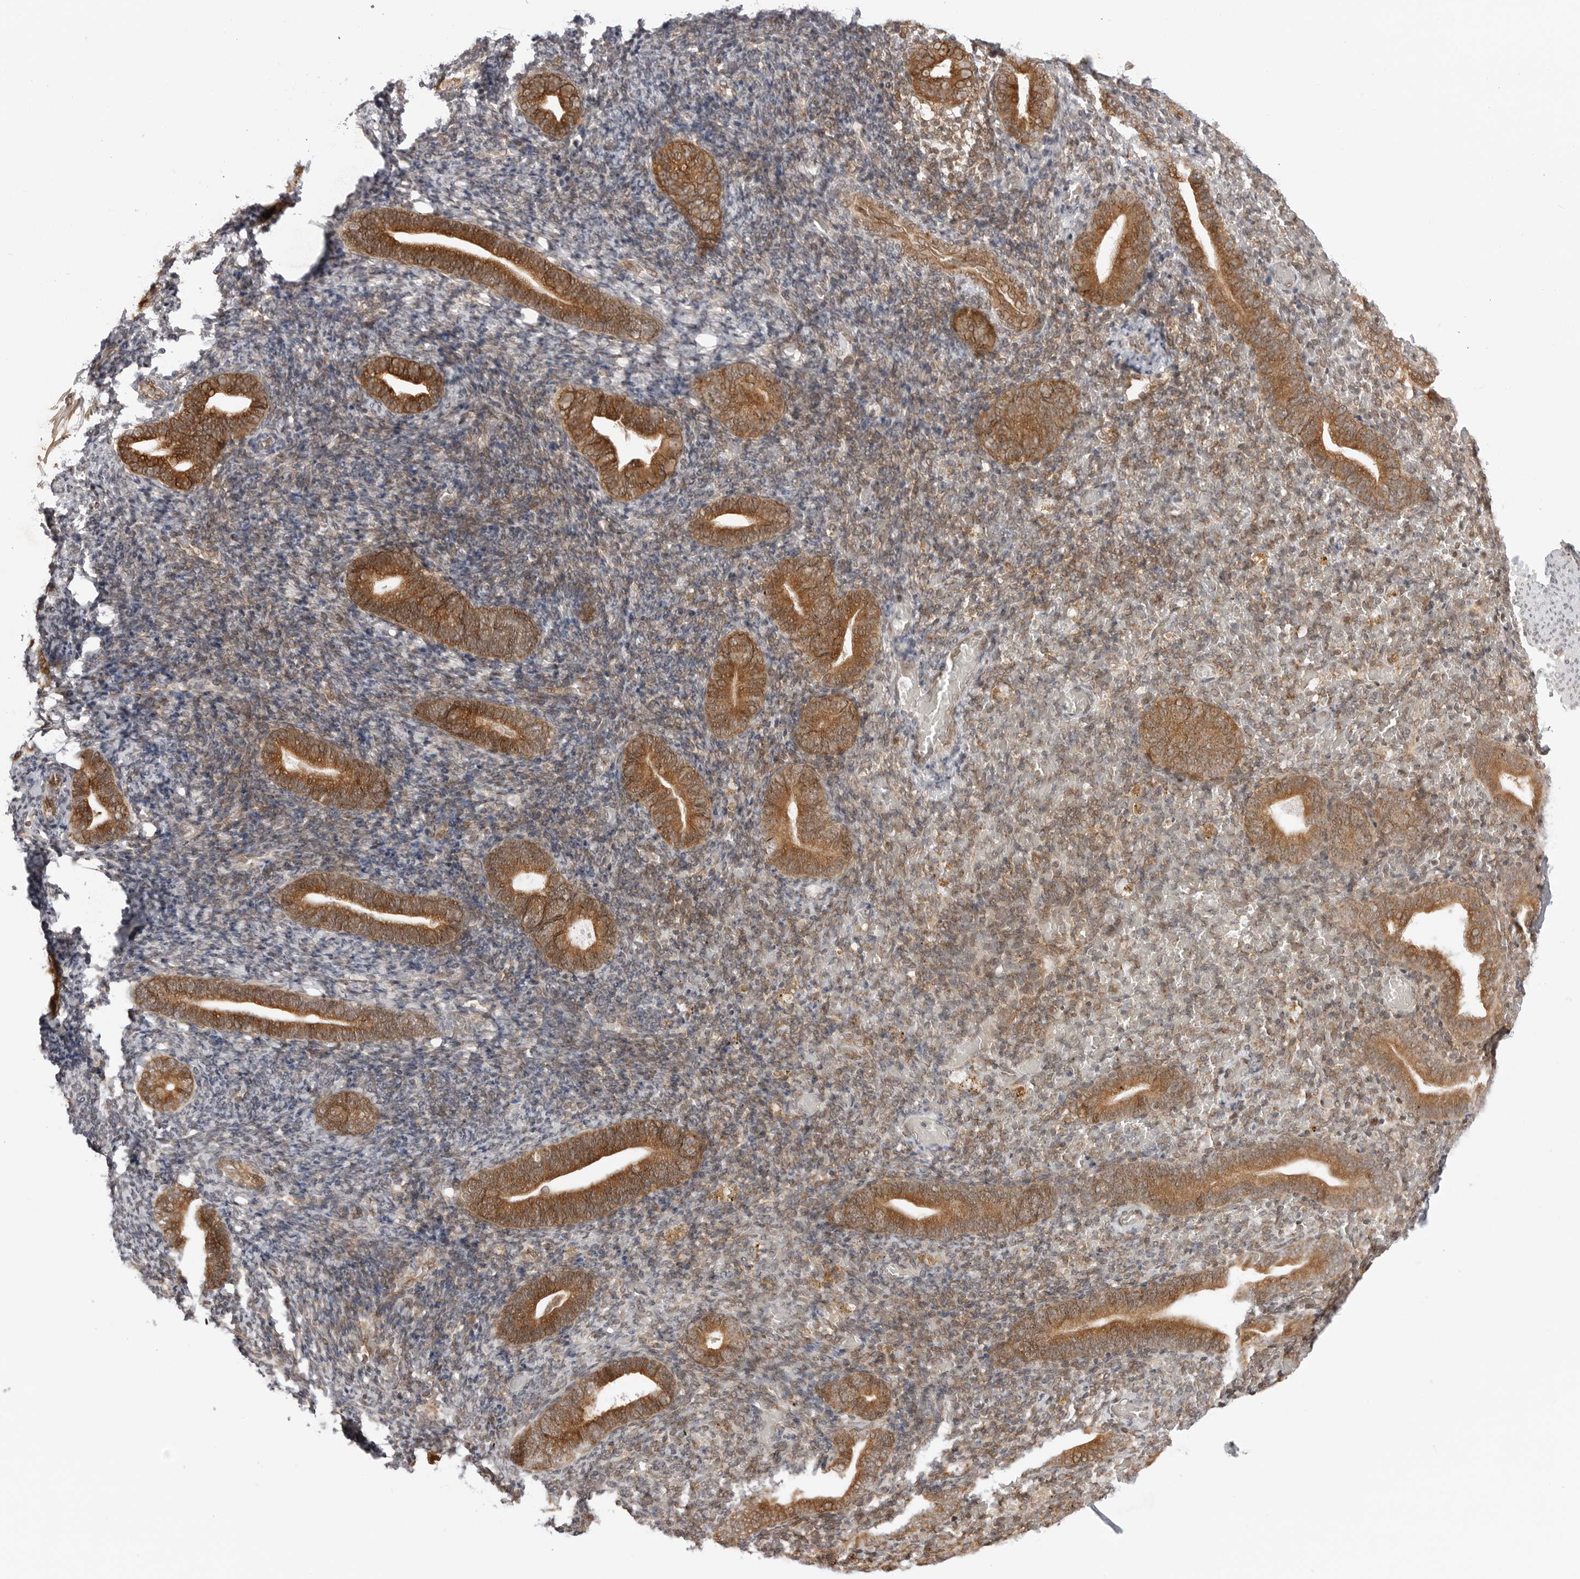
{"staining": {"intensity": "moderate", "quantity": ">75%", "location": "cytoplasmic/membranous,nuclear"}, "tissue": "endometrium", "cell_type": "Cells in endometrial stroma", "image_type": "normal", "snomed": [{"axis": "morphology", "description": "Normal tissue, NOS"}, {"axis": "topography", "description": "Endometrium"}], "caption": "This is an image of IHC staining of normal endometrium, which shows moderate staining in the cytoplasmic/membranous,nuclear of cells in endometrial stroma.", "gene": "TIPRL", "patient": {"sex": "female", "age": 51}}